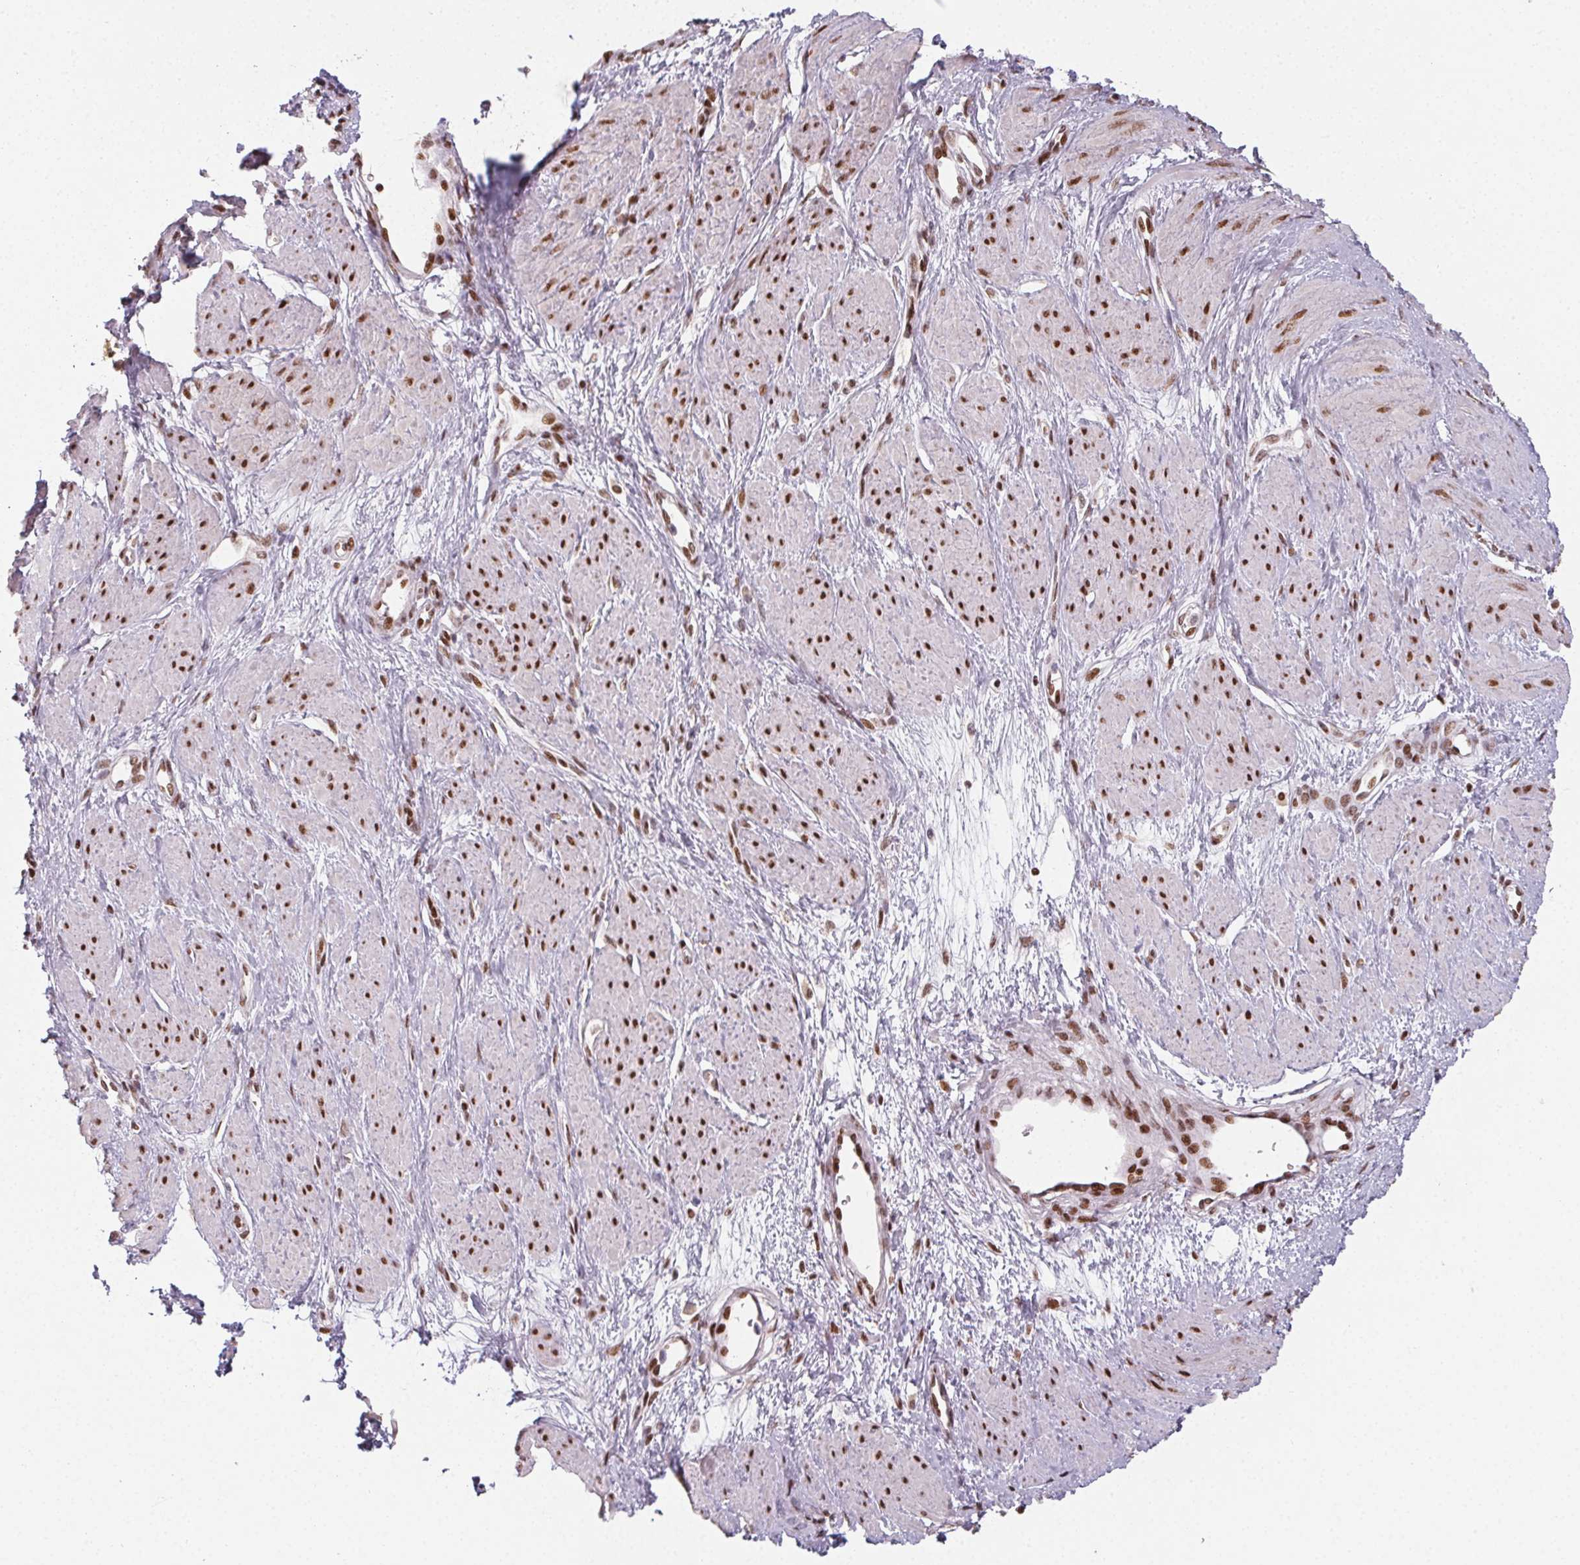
{"staining": {"intensity": "strong", "quantity": ">75%", "location": "nuclear"}, "tissue": "smooth muscle", "cell_type": "Smooth muscle cells", "image_type": "normal", "snomed": [{"axis": "morphology", "description": "Normal tissue, NOS"}, {"axis": "topography", "description": "Smooth muscle"}, {"axis": "topography", "description": "Uterus"}], "caption": "High-magnification brightfield microscopy of unremarkable smooth muscle stained with DAB (3,3'-diaminobenzidine) (brown) and counterstained with hematoxylin (blue). smooth muscle cells exhibit strong nuclear staining is identified in approximately>75% of cells. (Stains: DAB in brown, nuclei in blue, Microscopy: brightfield microscopy at high magnification).", "gene": "KMT2A", "patient": {"sex": "female", "age": 39}}